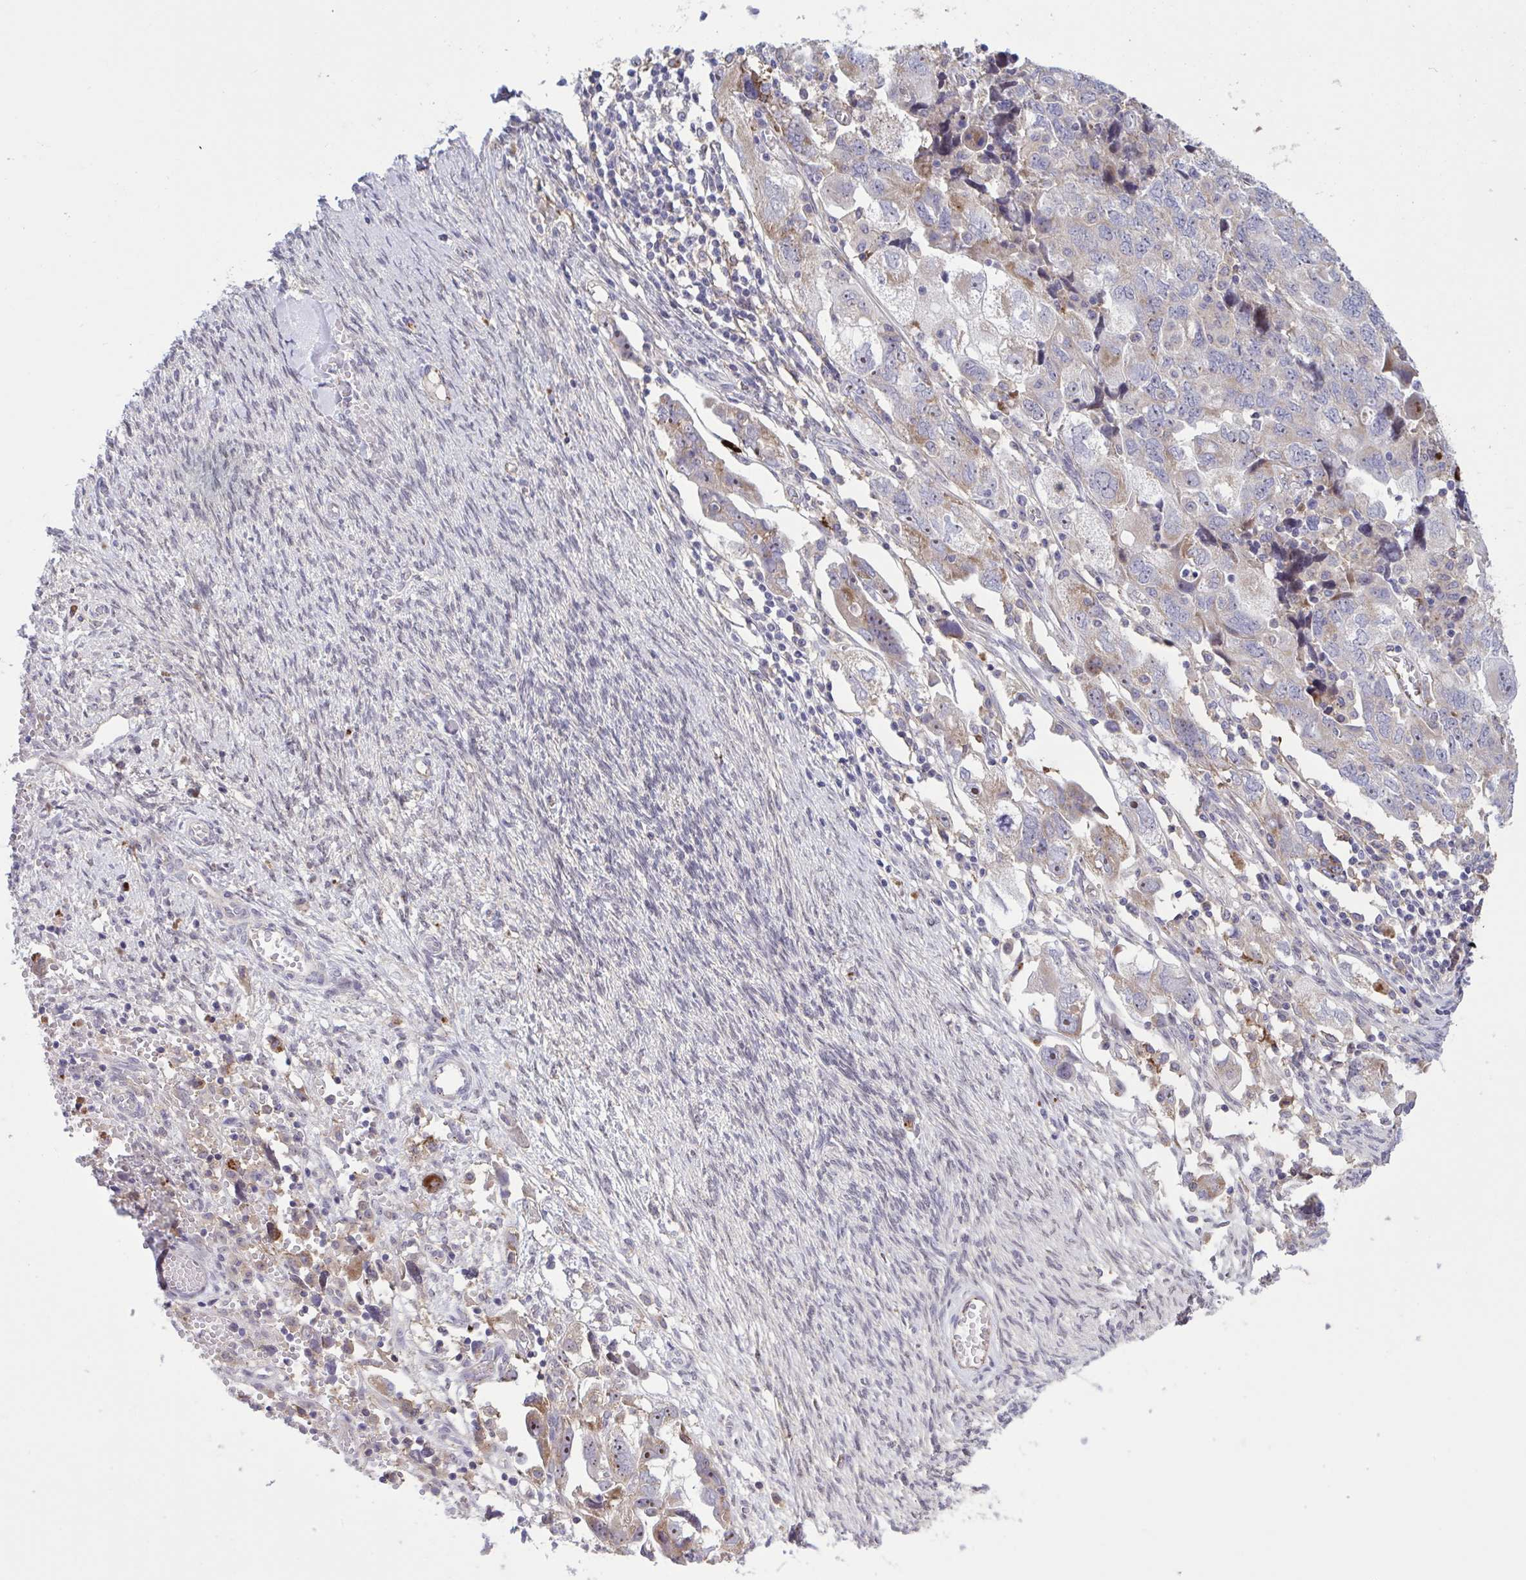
{"staining": {"intensity": "weak", "quantity": "25%-75%", "location": "cytoplasmic/membranous"}, "tissue": "ovarian cancer", "cell_type": "Tumor cells", "image_type": "cancer", "snomed": [{"axis": "morphology", "description": "Carcinoma, NOS"}, {"axis": "morphology", "description": "Cystadenocarcinoma, serous, NOS"}, {"axis": "topography", "description": "Ovary"}], "caption": "Ovarian cancer (serous cystadenocarcinoma) stained for a protein (brown) displays weak cytoplasmic/membranous positive staining in about 25%-75% of tumor cells.", "gene": "CD101", "patient": {"sex": "female", "age": 69}}